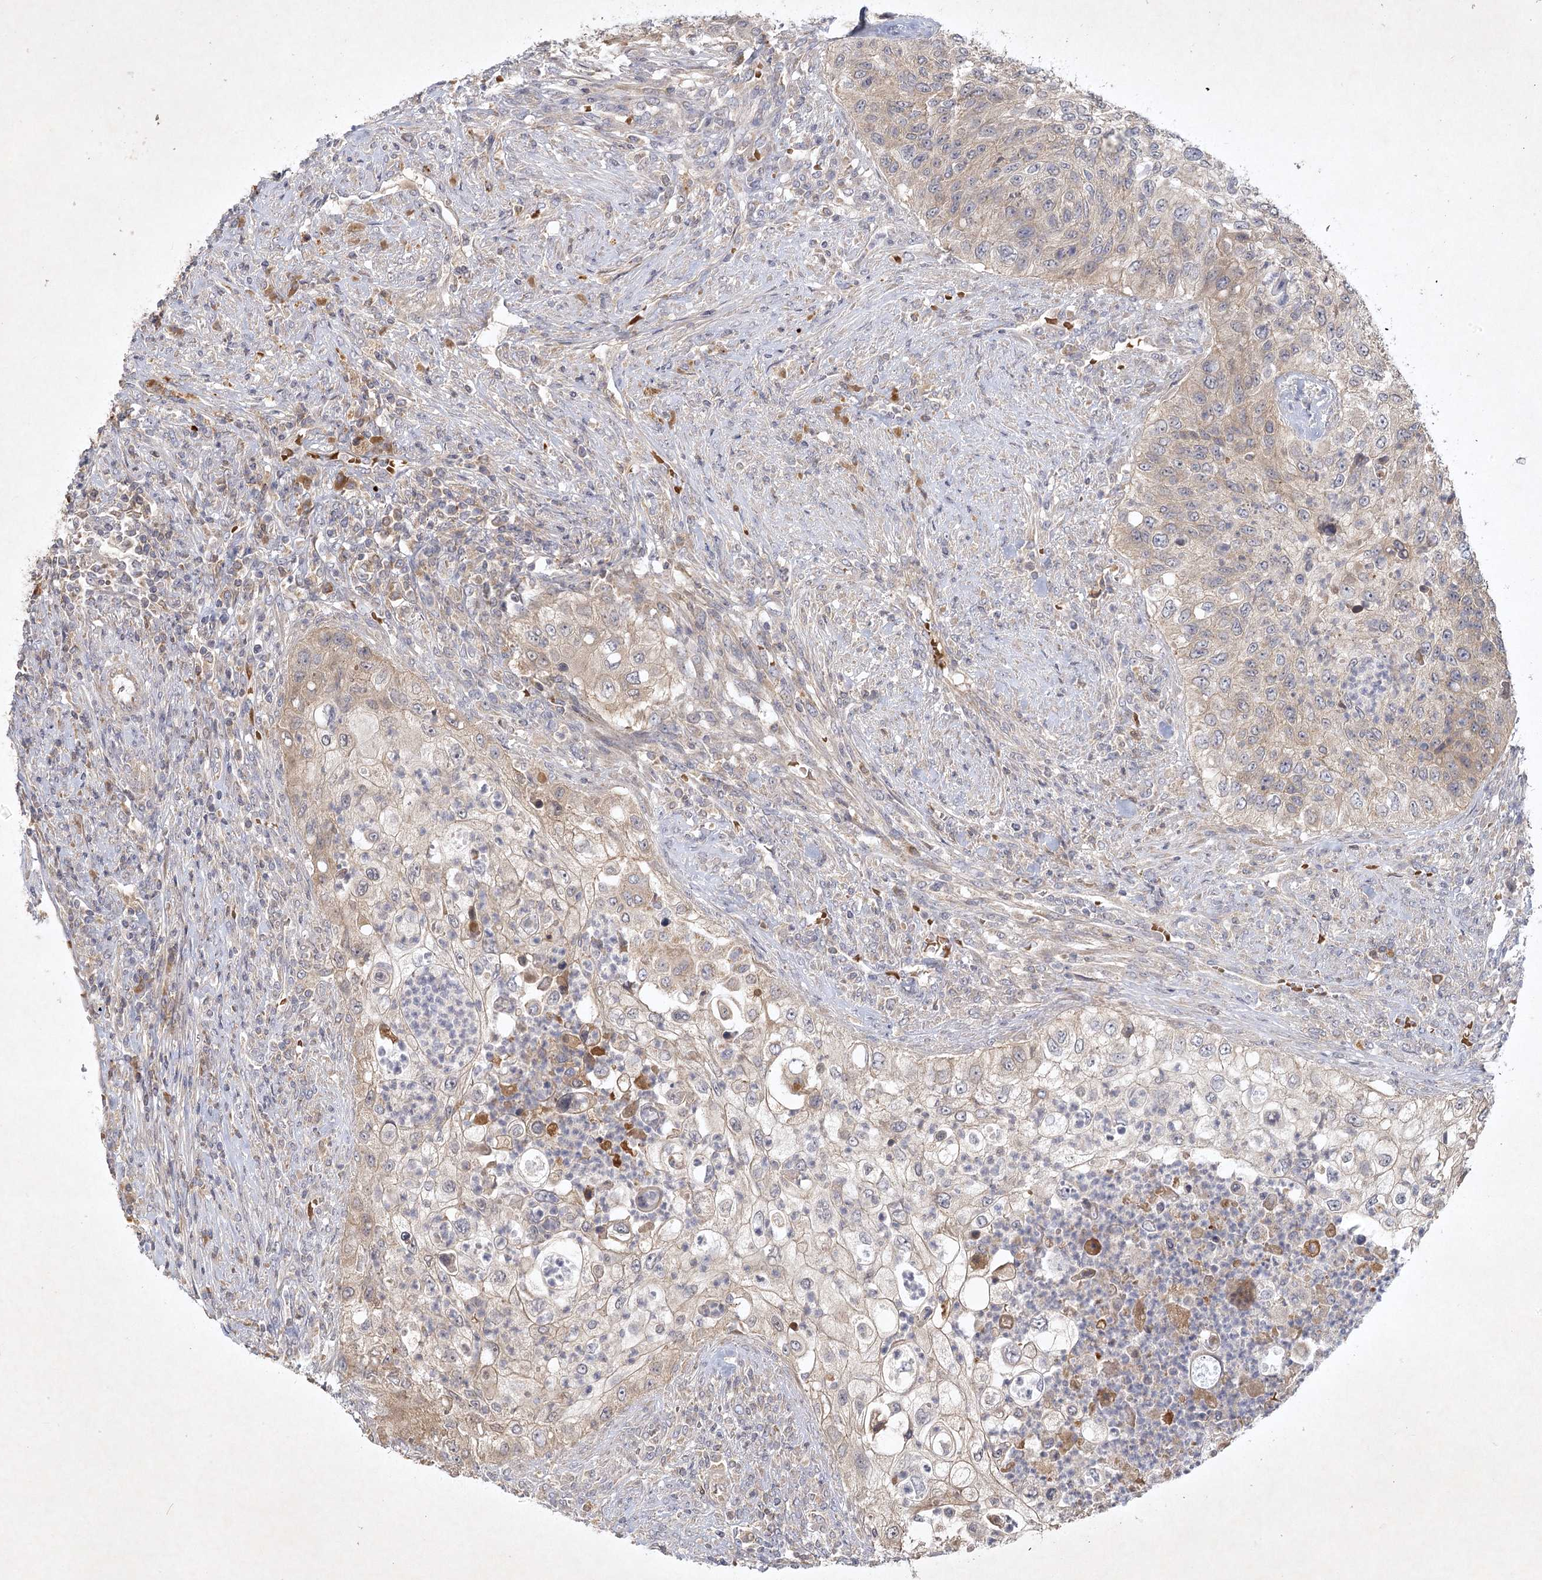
{"staining": {"intensity": "weak", "quantity": "<25%", "location": "cytoplasmic/membranous"}, "tissue": "urothelial cancer", "cell_type": "Tumor cells", "image_type": "cancer", "snomed": [{"axis": "morphology", "description": "Urothelial carcinoma, High grade"}, {"axis": "topography", "description": "Urinary bladder"}], "caption": "High magnification brightfield microscopy of high-grade urothelial carcinoma stained with DAB (brown) and counterstained with hematoxylin (blue): tumor cells show no significant staining.", "gene": "PYROXD2", "patient": {"sex": "female", "age": 60}}